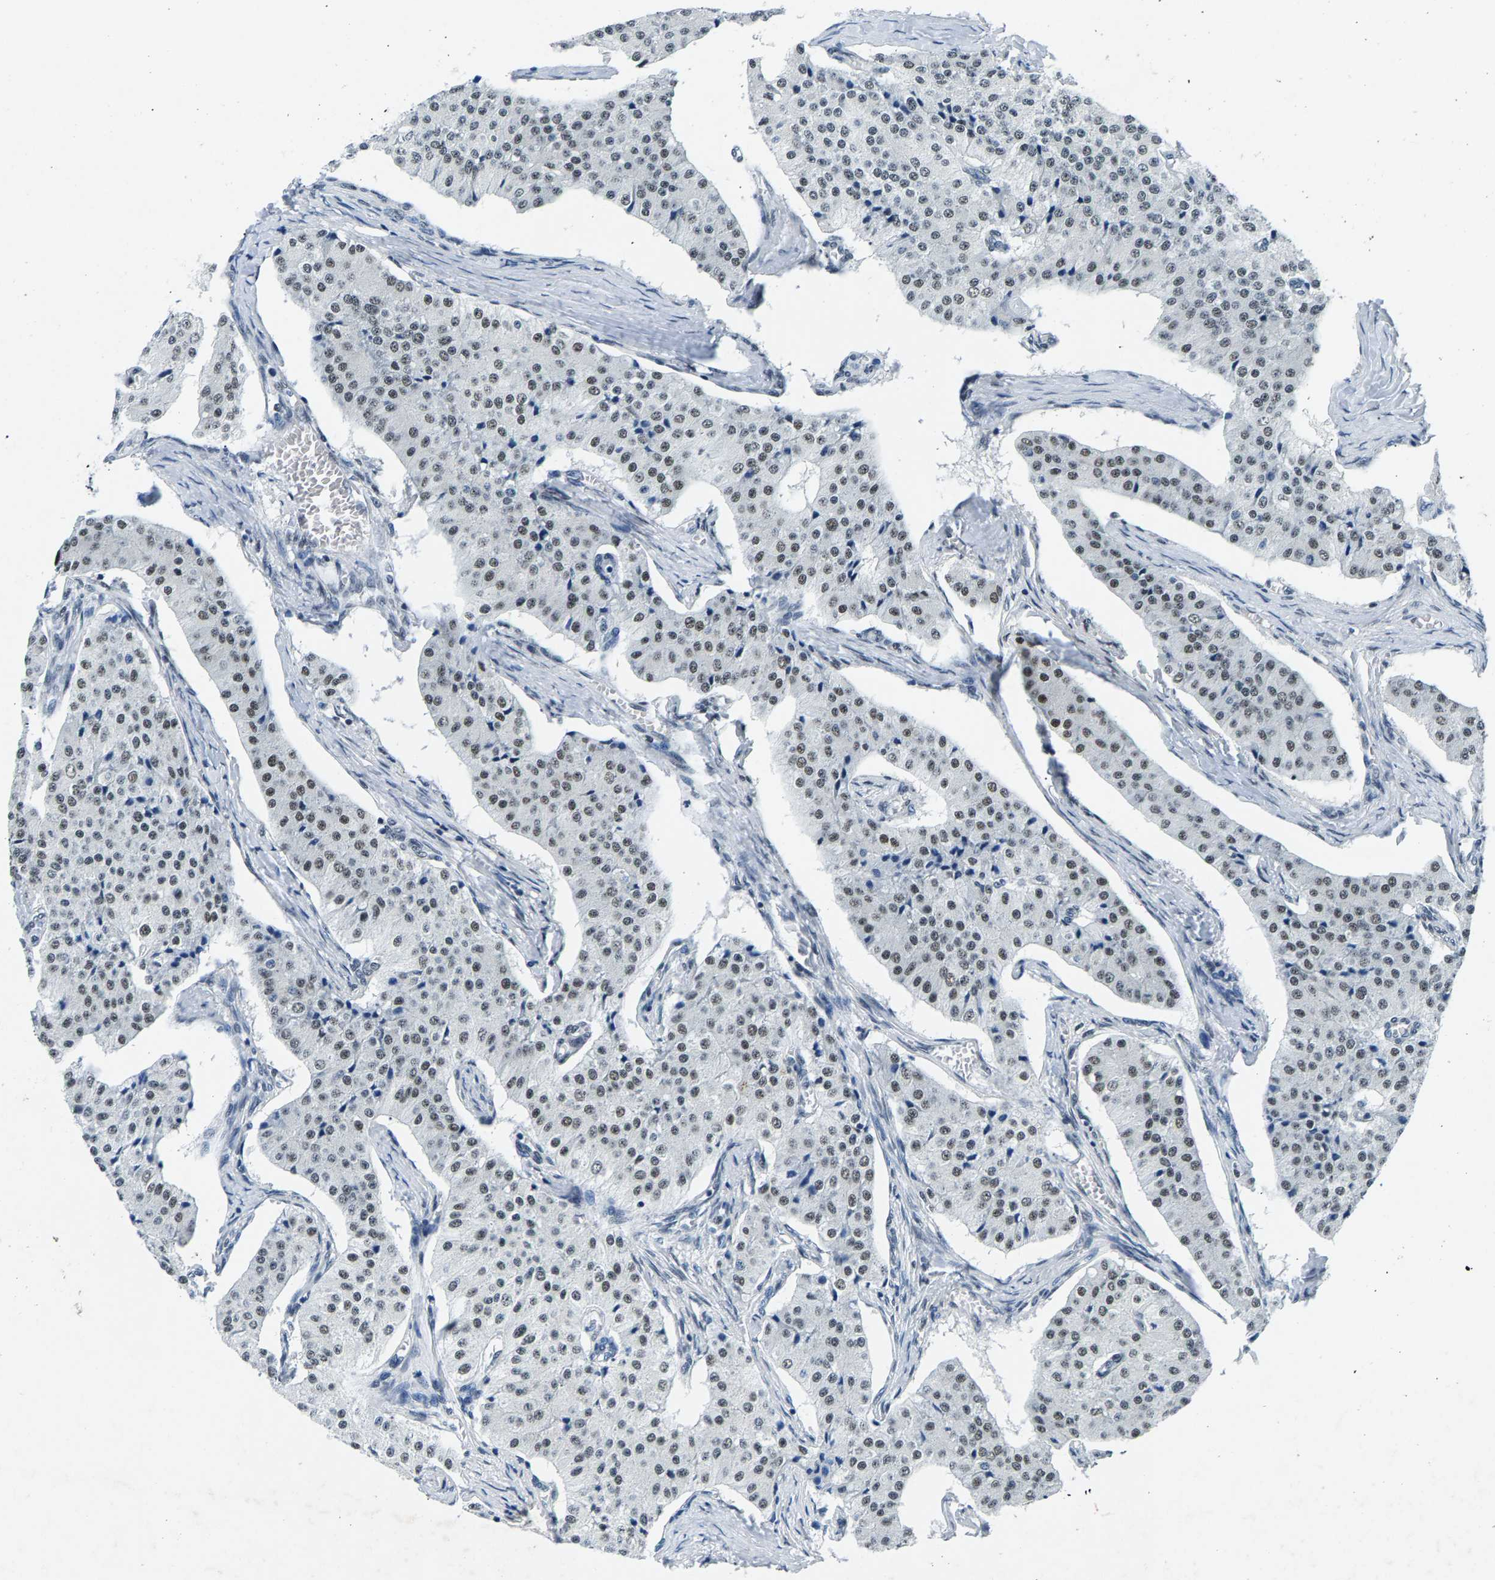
{"staining": {"intensity": "weak", "quantity": ">75%", "location": "nuclear"}, "tissue": "carcinoid", "cell_type": "Tumor cells", "image_type": "cancer", "snomed": [{"axis": "morphology", "description": "Carcinoid, malignant, NOS"}, {"axis": "topography", "description": "Colon"}], "caption": "DAB (3,3'-diaminobenzidine) immunohistochemical staining of human carcinoid reveals weak nuclear protein staining in about >75% of tumor cells.", "gene": "ATF2", "patient": {"sex": "female", "age": 52}}